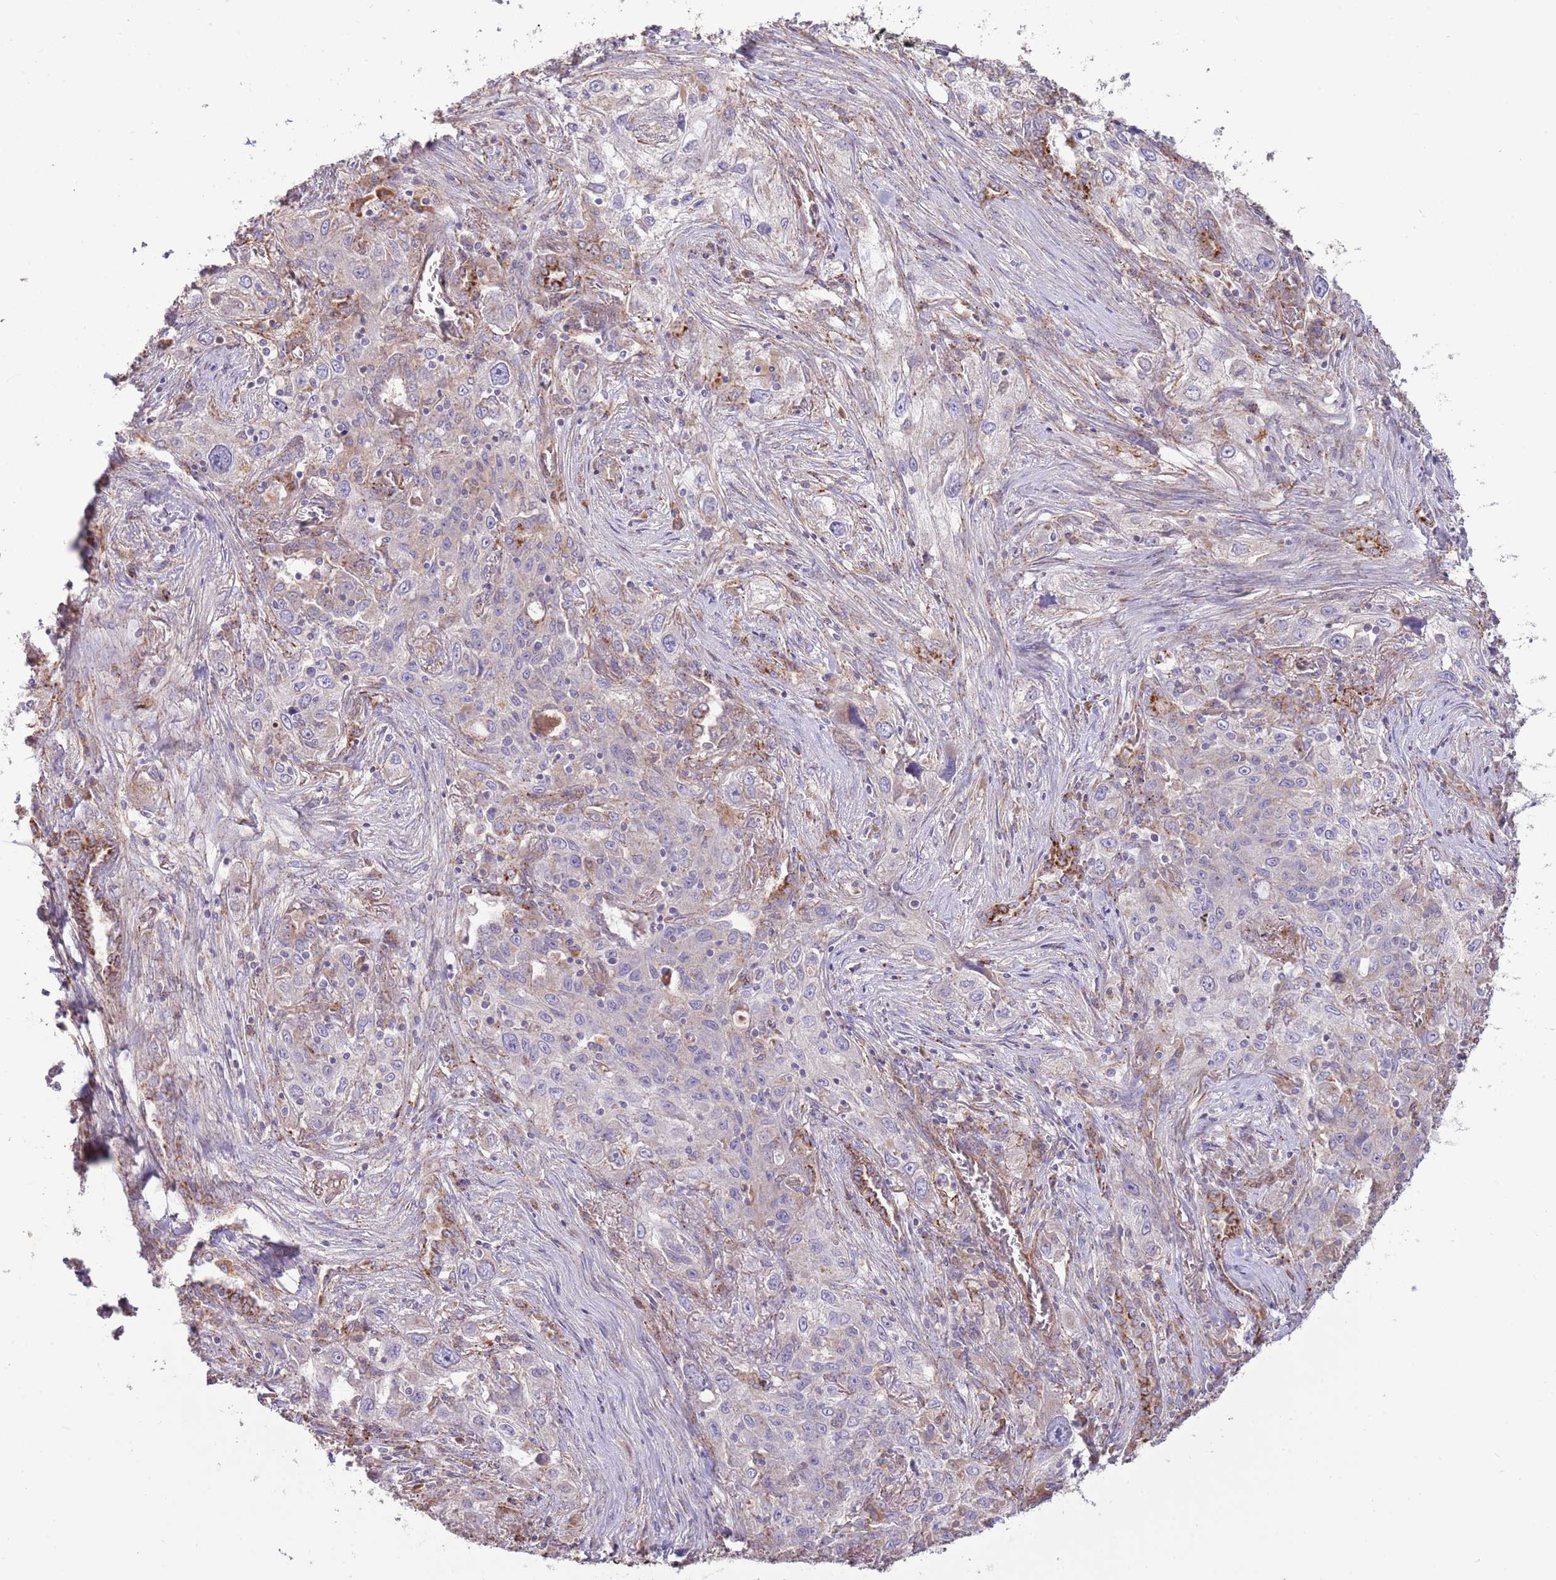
{"staining": {"intensity": "weak", "quantity": "<25%", "location": "cytoplasmic/membranous"}, "tissue": "lung cancer", "cell_type": "Tumor cells", "image_type": "cancer", "snomed": [{"axis": "morphology", "description": "Squamous cell carcinoma, NOS"}, {"axis": "topography", "description": "Lung"}], "caption": "Tumor cells are negative for protein expression in human lung cancer (squamous cell carcinoma).", "gene": "DOCK6", "patient": {"sex": "female", "age": 69}}